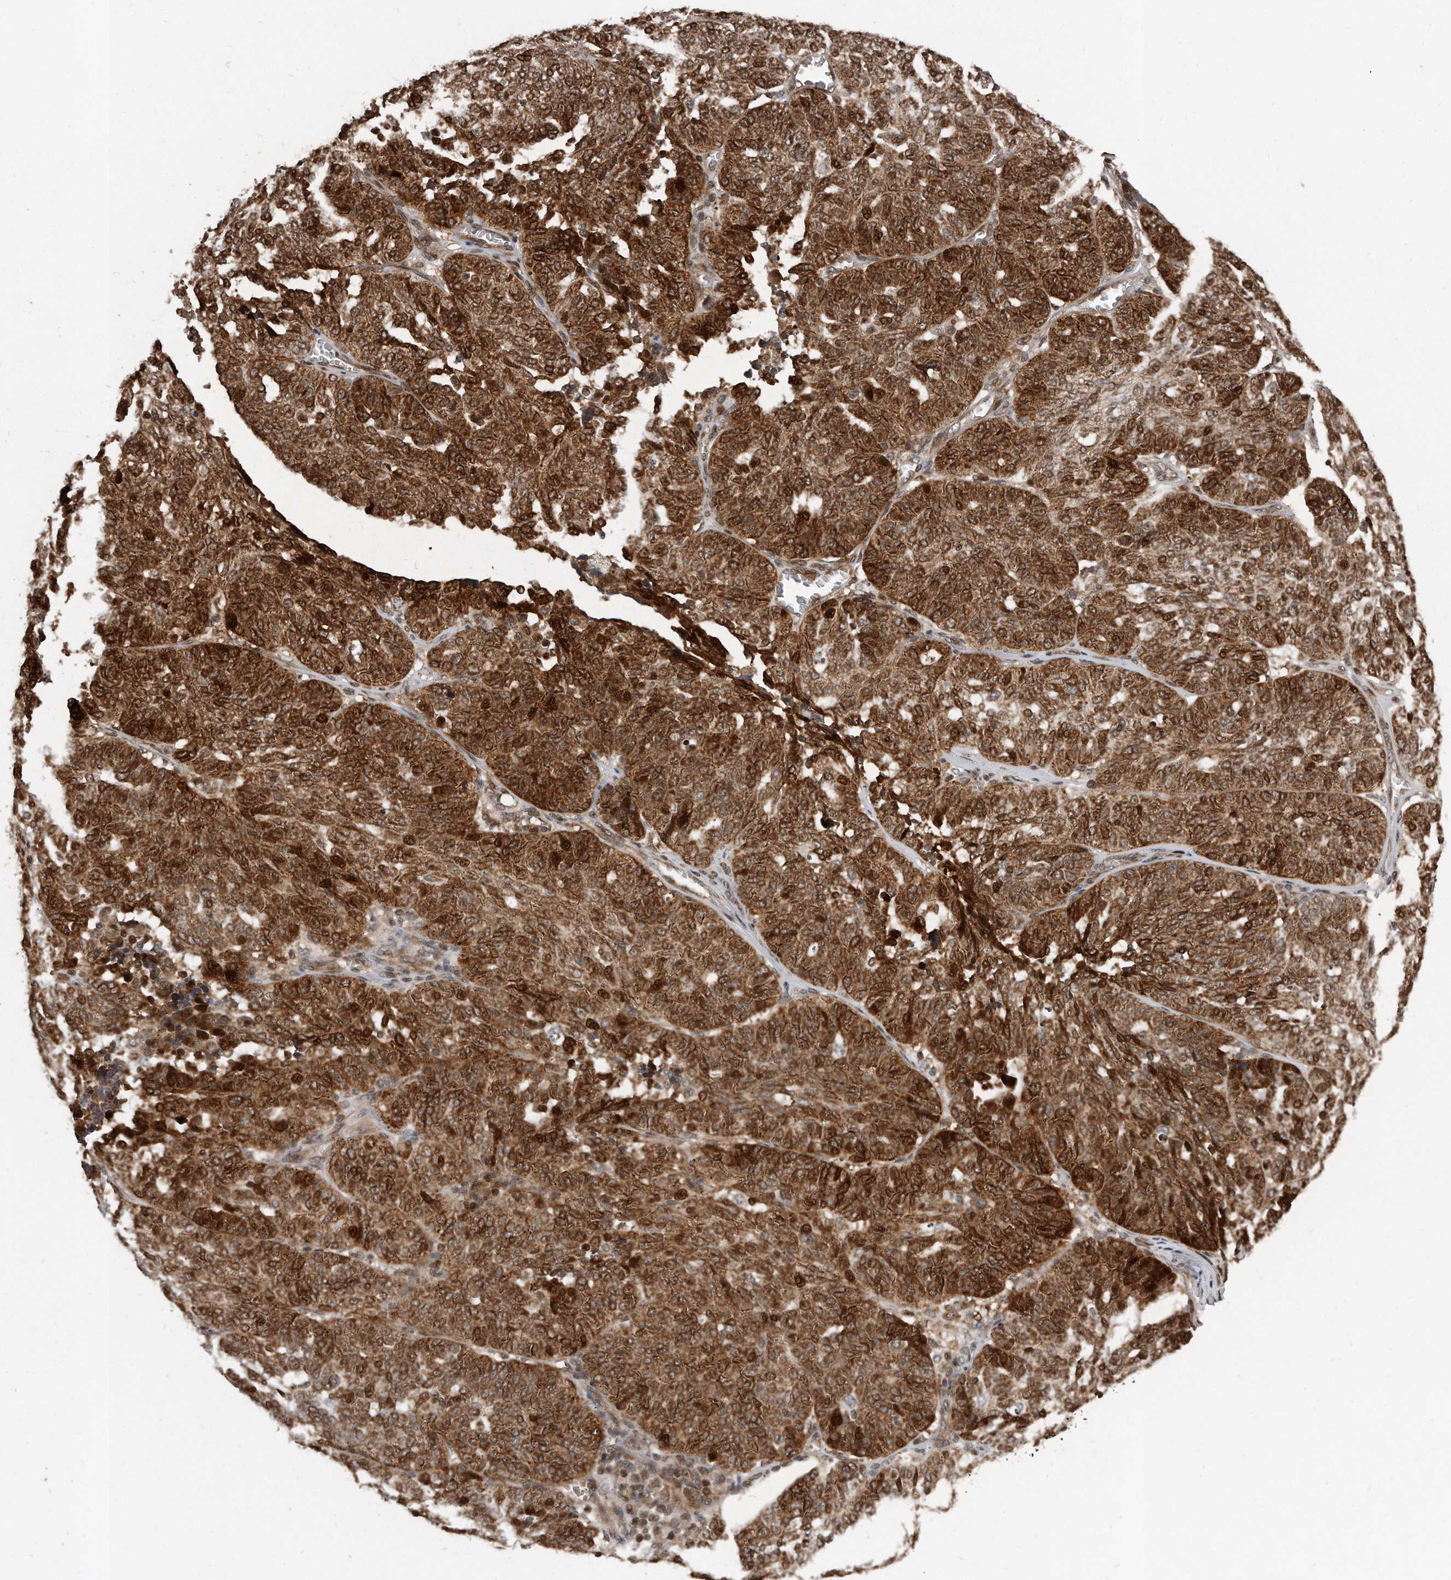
{"staining": {"intensity": "strong", "quantity": ">75%", "location": "cytoplasmic/membranous,nuclear"}, "tissue": "ovarian cancer", "cell_type": "Tumor cells", "image_type": "cancer", "snomed": [{"axis": "morphology", "description": "Cystadenocarcinoma, serous, NOS"}, {"axis": "topography", "description": "Ovary"}], "caption": "This is an image of immunohistochemistry staining of ovarian cancer (serous cystadenocarcinoma), which shows strong expression in the cytoplasmic/membranous and nuclear of tumor cells.", "gene": "GCH1", "patient": {"sex": "female", "age": 59}}